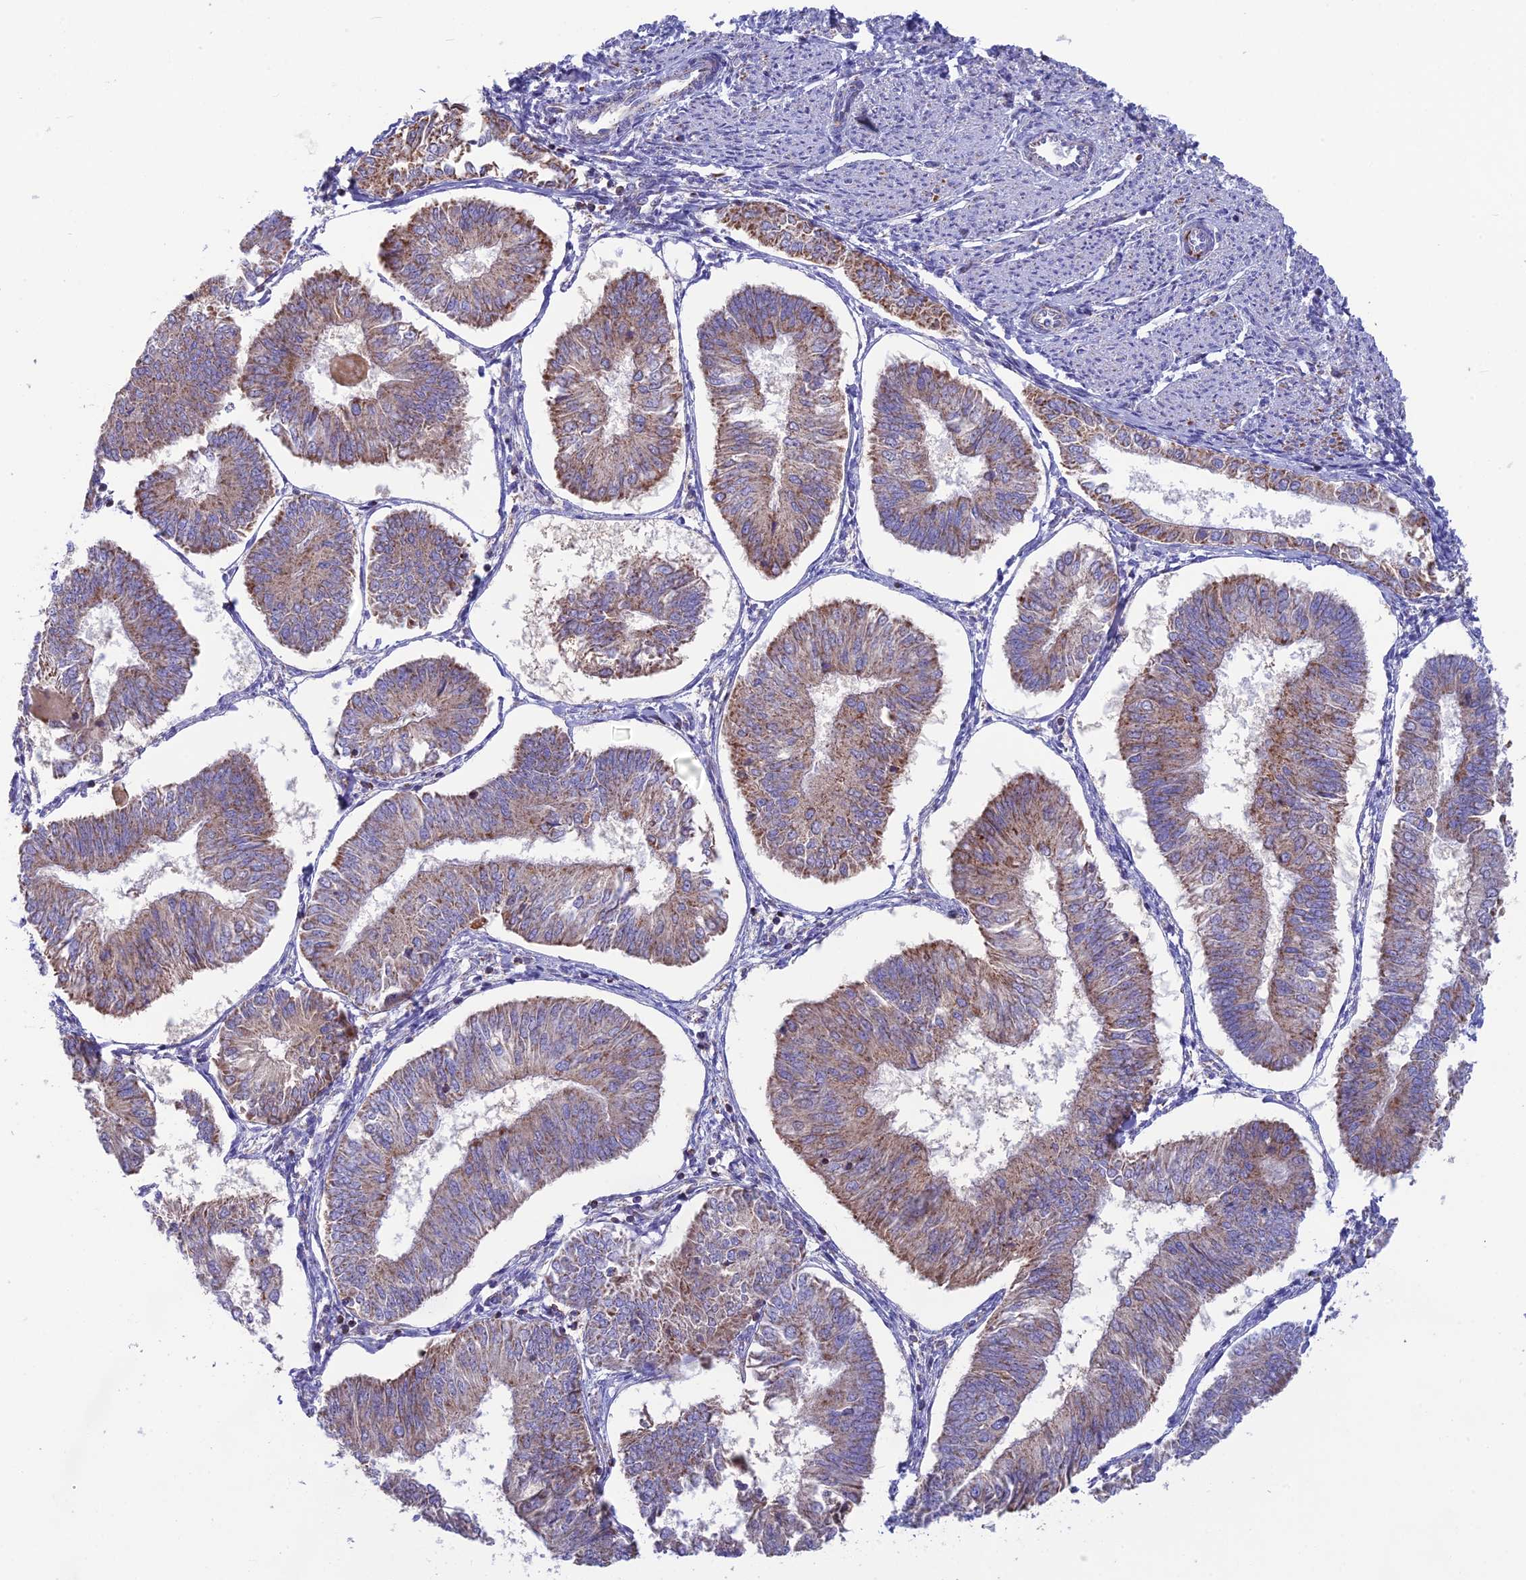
{"staining": {"intensity": "moderate", "quantity": "25%-75%", "location": "cytoplasmic/membranous"}, "tissue": "endometrial cancer", "cell_type": "Tumor cells", "image_type": "cancer", "snomed": [{"axis": "morphology", "description": "Adenocarcinoma, NOS"}, {"axis": "topography", "description": "Endometrium"}], "caption": "This image exhibits immunohistochemistry staining of human endometrial cancer, with medium moderate cytoplasmic/membranous staining in approximately 25%-75% of tumor cells.", "gene": "CS", "patient": {"sex": "female", "age": 58}}